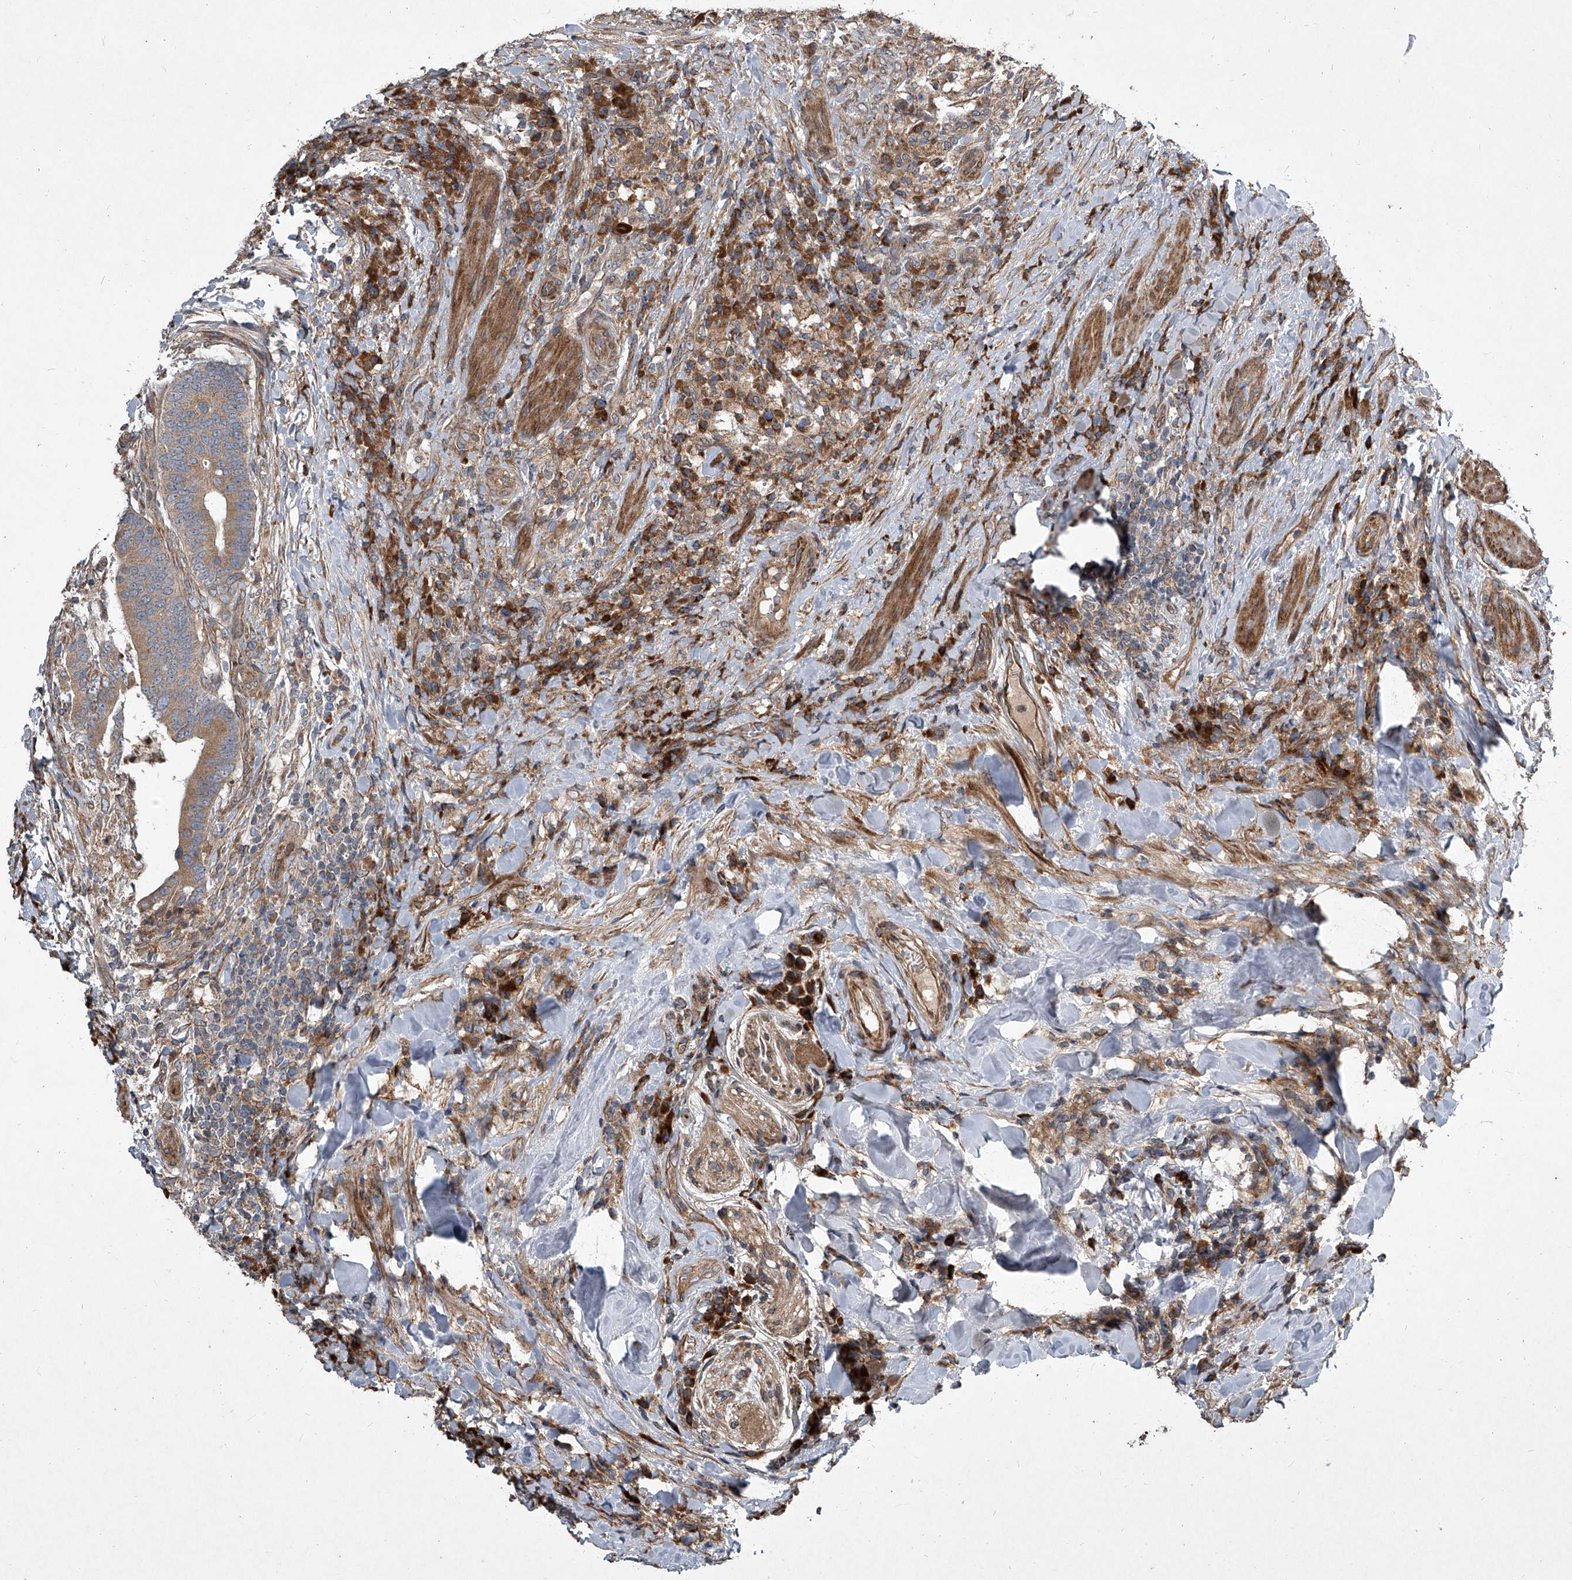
{"staining": {"intensity": "moderate", "quantity": ">75%", "location": "cytoplasmic/membranous"}, "tissue": "colorectal cancer", "cell_type": "Tumor cells", "image_type": "cancer", "snomed": [{"axis": "morphology", "description": "Adenocarcinoma, NOS"}, {"axis": "topography", "description": "Colon"}], "caption": "Immunohistochemical staining of adenocarcinoma (colorectal) shows moderate cytoplasmic/membranous protein positivity in about >75% of tumor cells.", "gene": "EVA1C", "patient": {"sex": "female", "age": 66}}